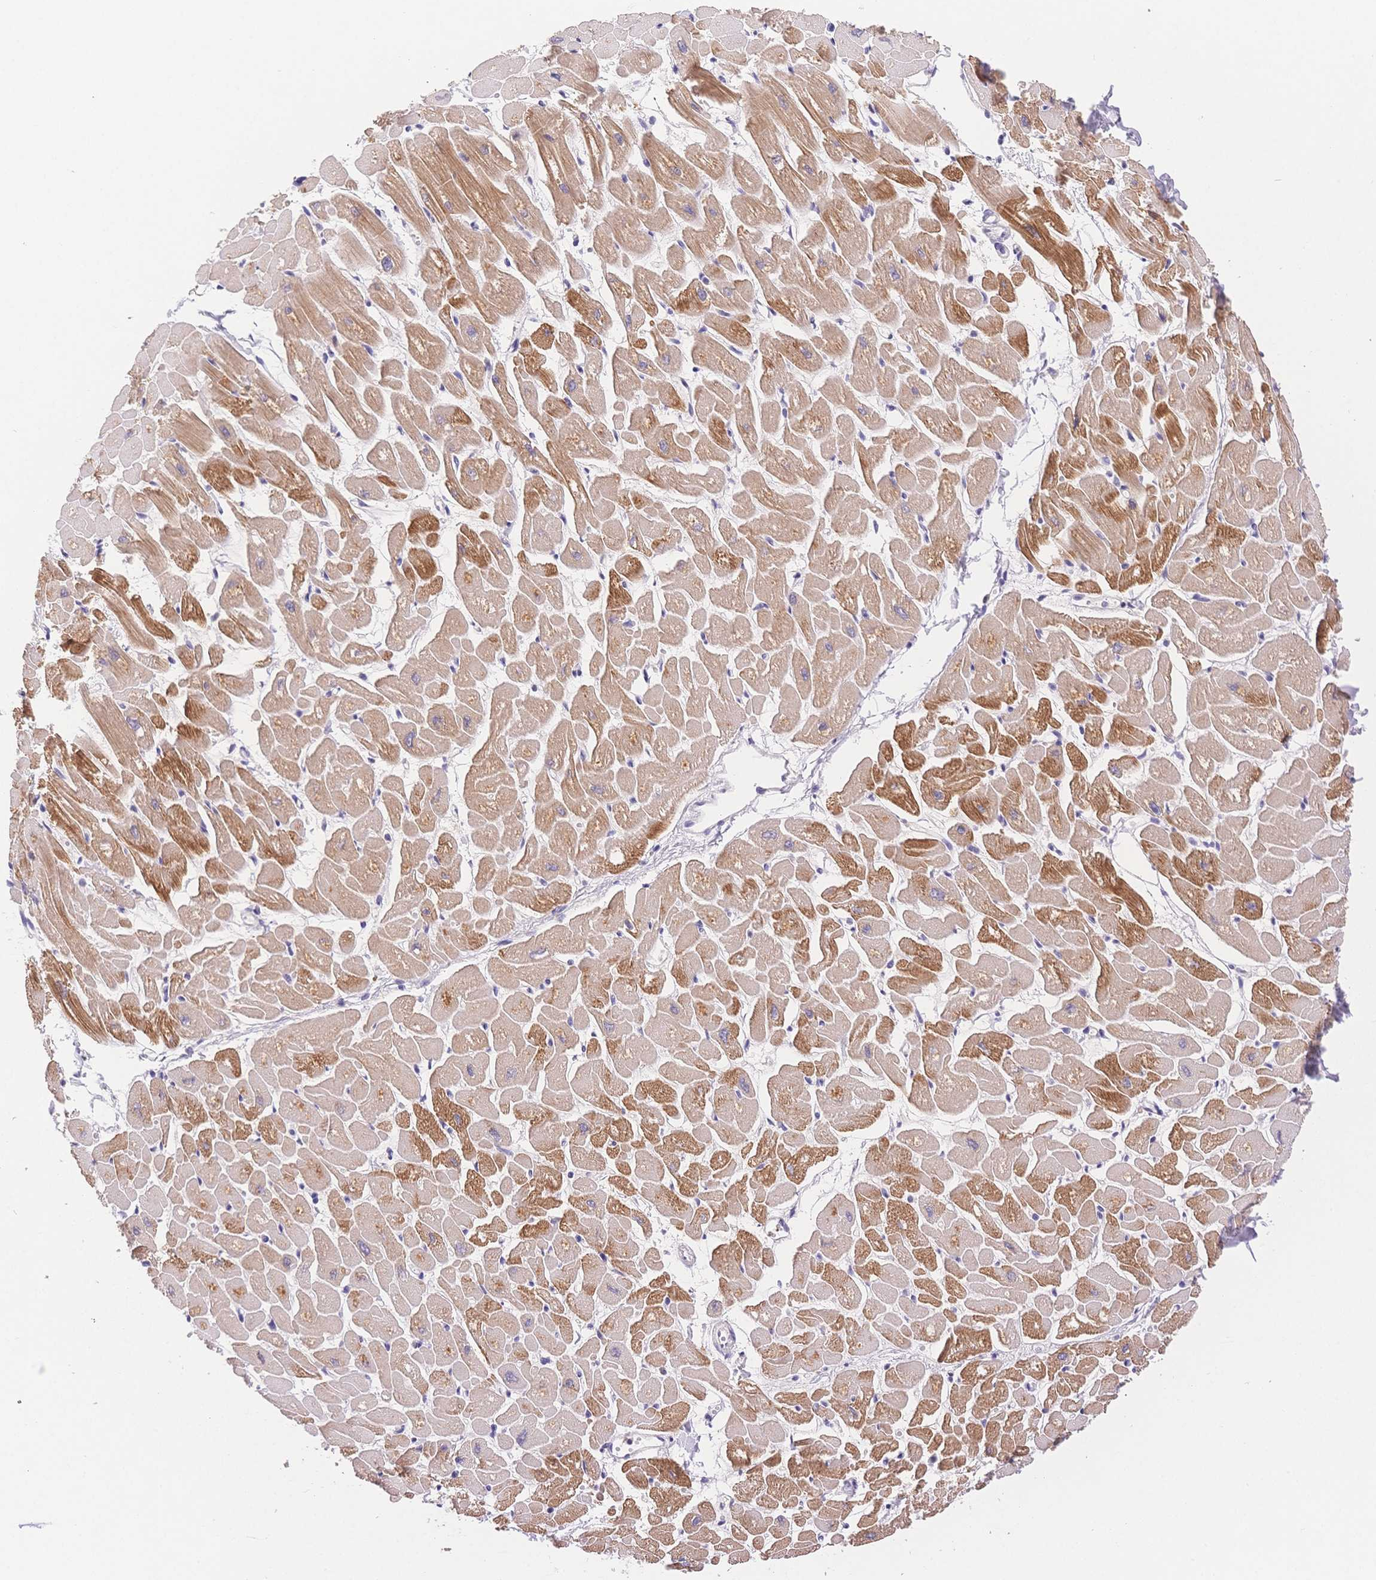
{"staining": {"intensity": "moderate", "quantity": ">75%", "location": "cytoplasmic/membranous"}, "tissue": "heart muscle", "cell_type": "Cardiomyocytes", "image_type": "normal", "snomed": [{"axis": "morphology", "description": "Normal tissue, NOS"}, {"axis": "topography", "description": "Heart"}], "caption": "This image shows unremarkable heart muscle stained with IHC to label a protein in brown. The cytoplasmic/membranous of cardiomyocytes show moderate positivity for the protein. Nuclei are counter-stained blue.", "gene": "MYOM1", "patient": {"sex": "male", "age": 57}}